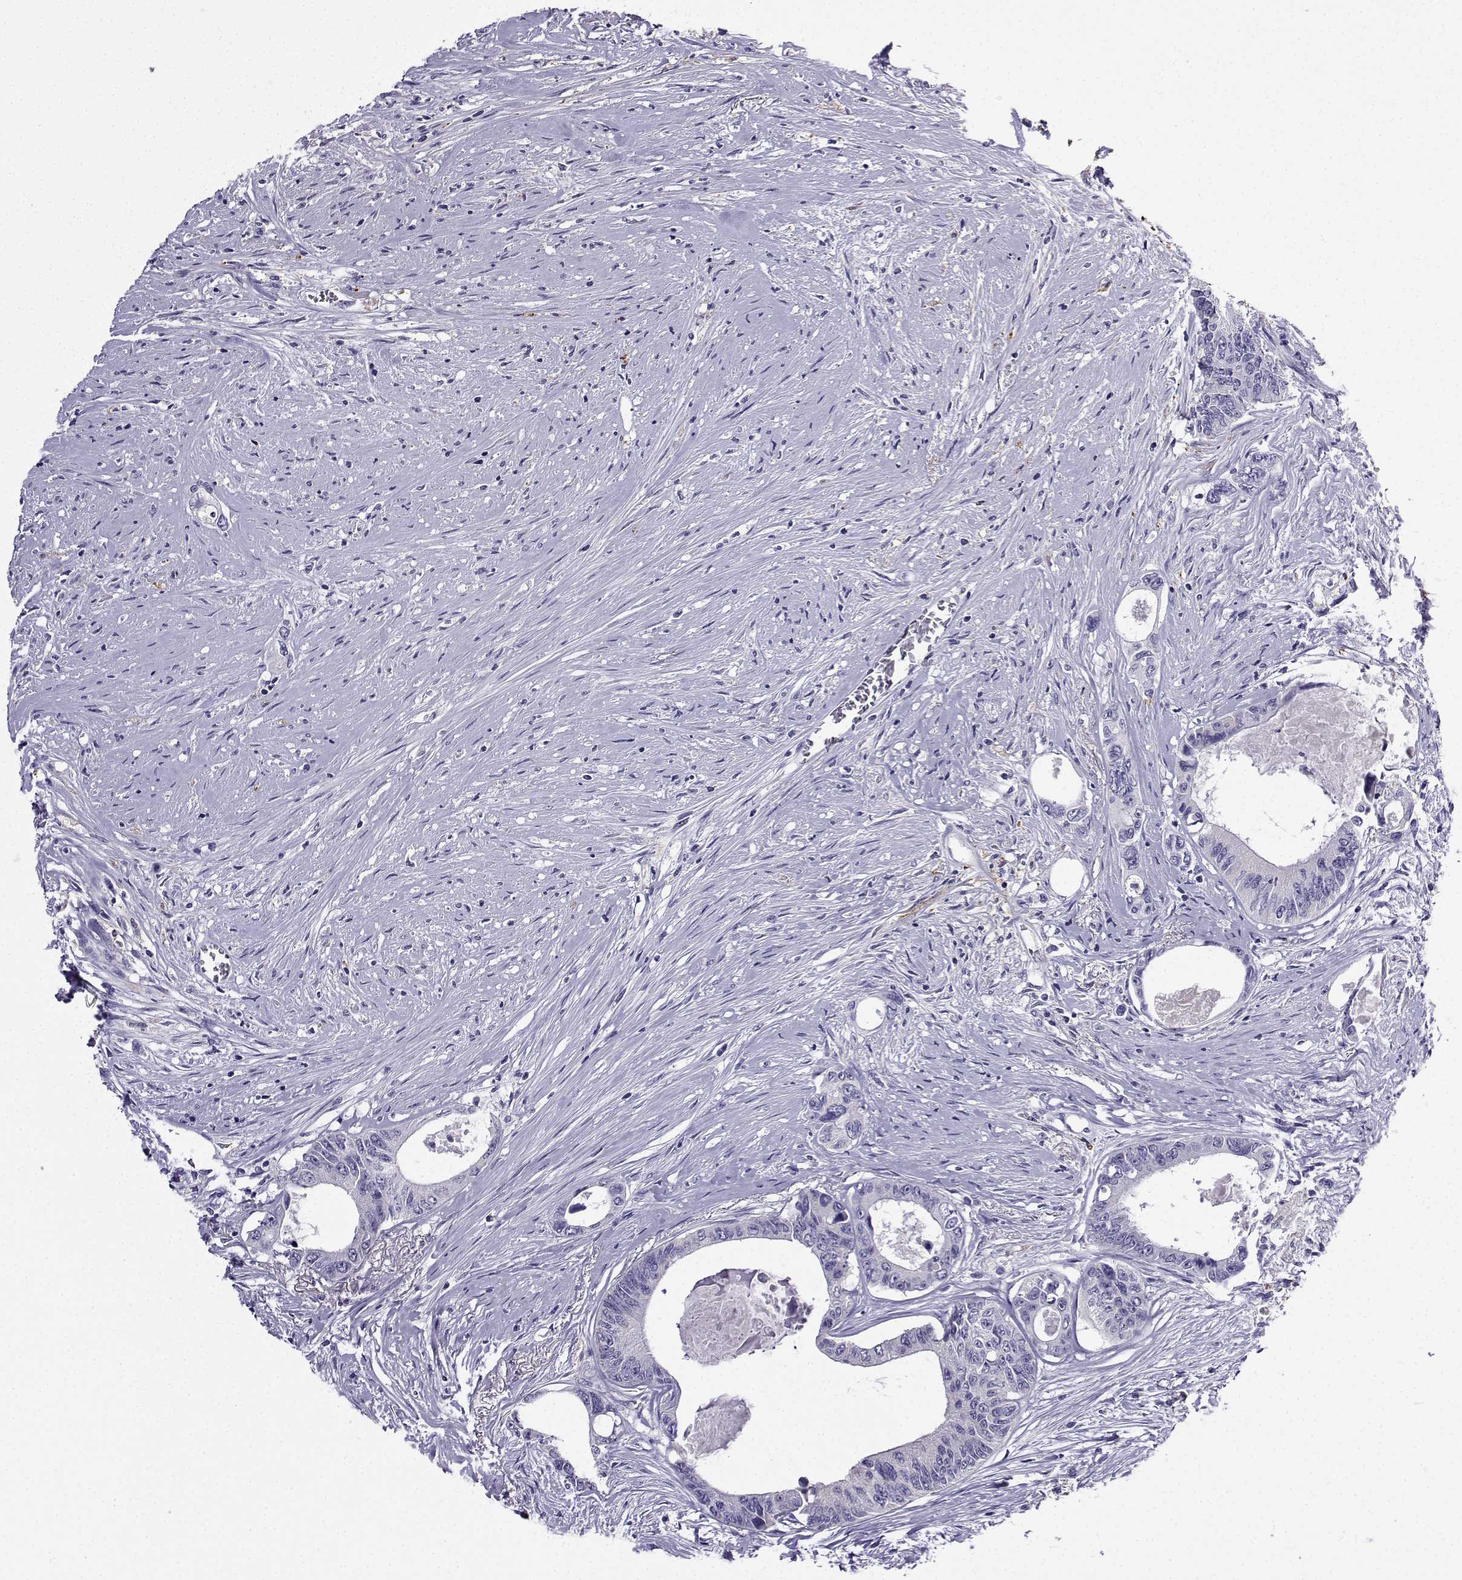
{"staining": {"intensity": "negative", "quantity": "none", "location": "none"}, "tissue": "colorectal cancer", "cell_type": "Tumor cells", "image_type": "cancer", "snomed": [{"axis": "morphology", "description": "Adenocarcinoma, NOS"}, {"axis": "topography", "description": "Rectum"}], "caption": "Adenocarcinoma (colorectal) stained for a protein using IHC exhibits no staining tumor cells.", "gene": "LINGO1", "patient": {"sex": "male", "age": 59}}